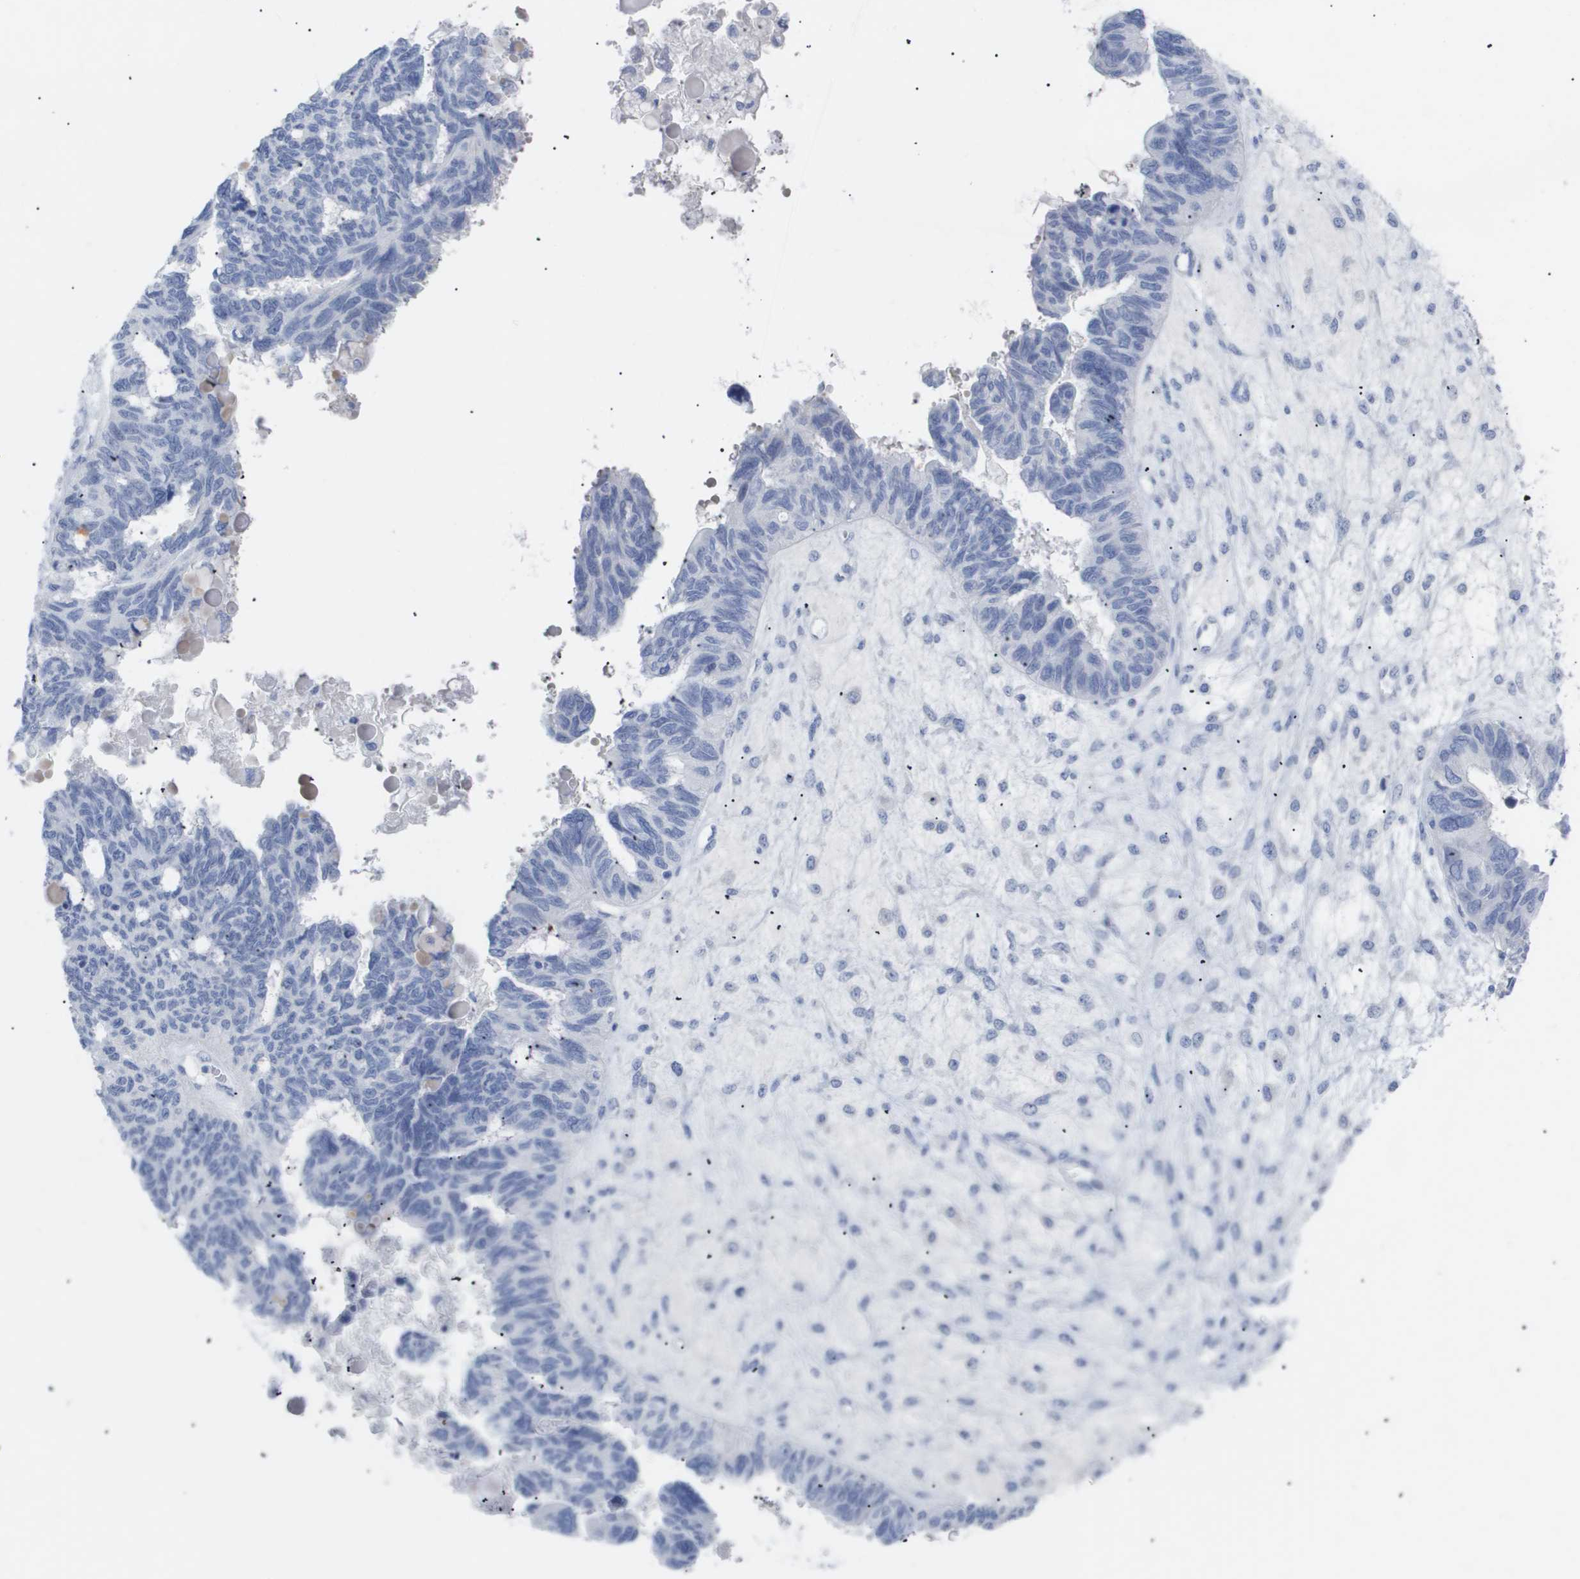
{"staining": {"intensity": "negative", "quantity": "none", "location": "none"}, "tissue": "ovarian cancer", "cell_type": "Tumor cells", "image_type": "cancer", "snomed": [{"axis": "morphology", "description": "Cystadenocarcinoma, serous, NOS"}, {"axis": "topography", "description": "Ovary"}], "caption": "Tumor cells show no significant protein expression in ovarian serous cystadenocarcinoma.", "gene": "CAV3", "patient": {"sex": "female", "age": 79}}